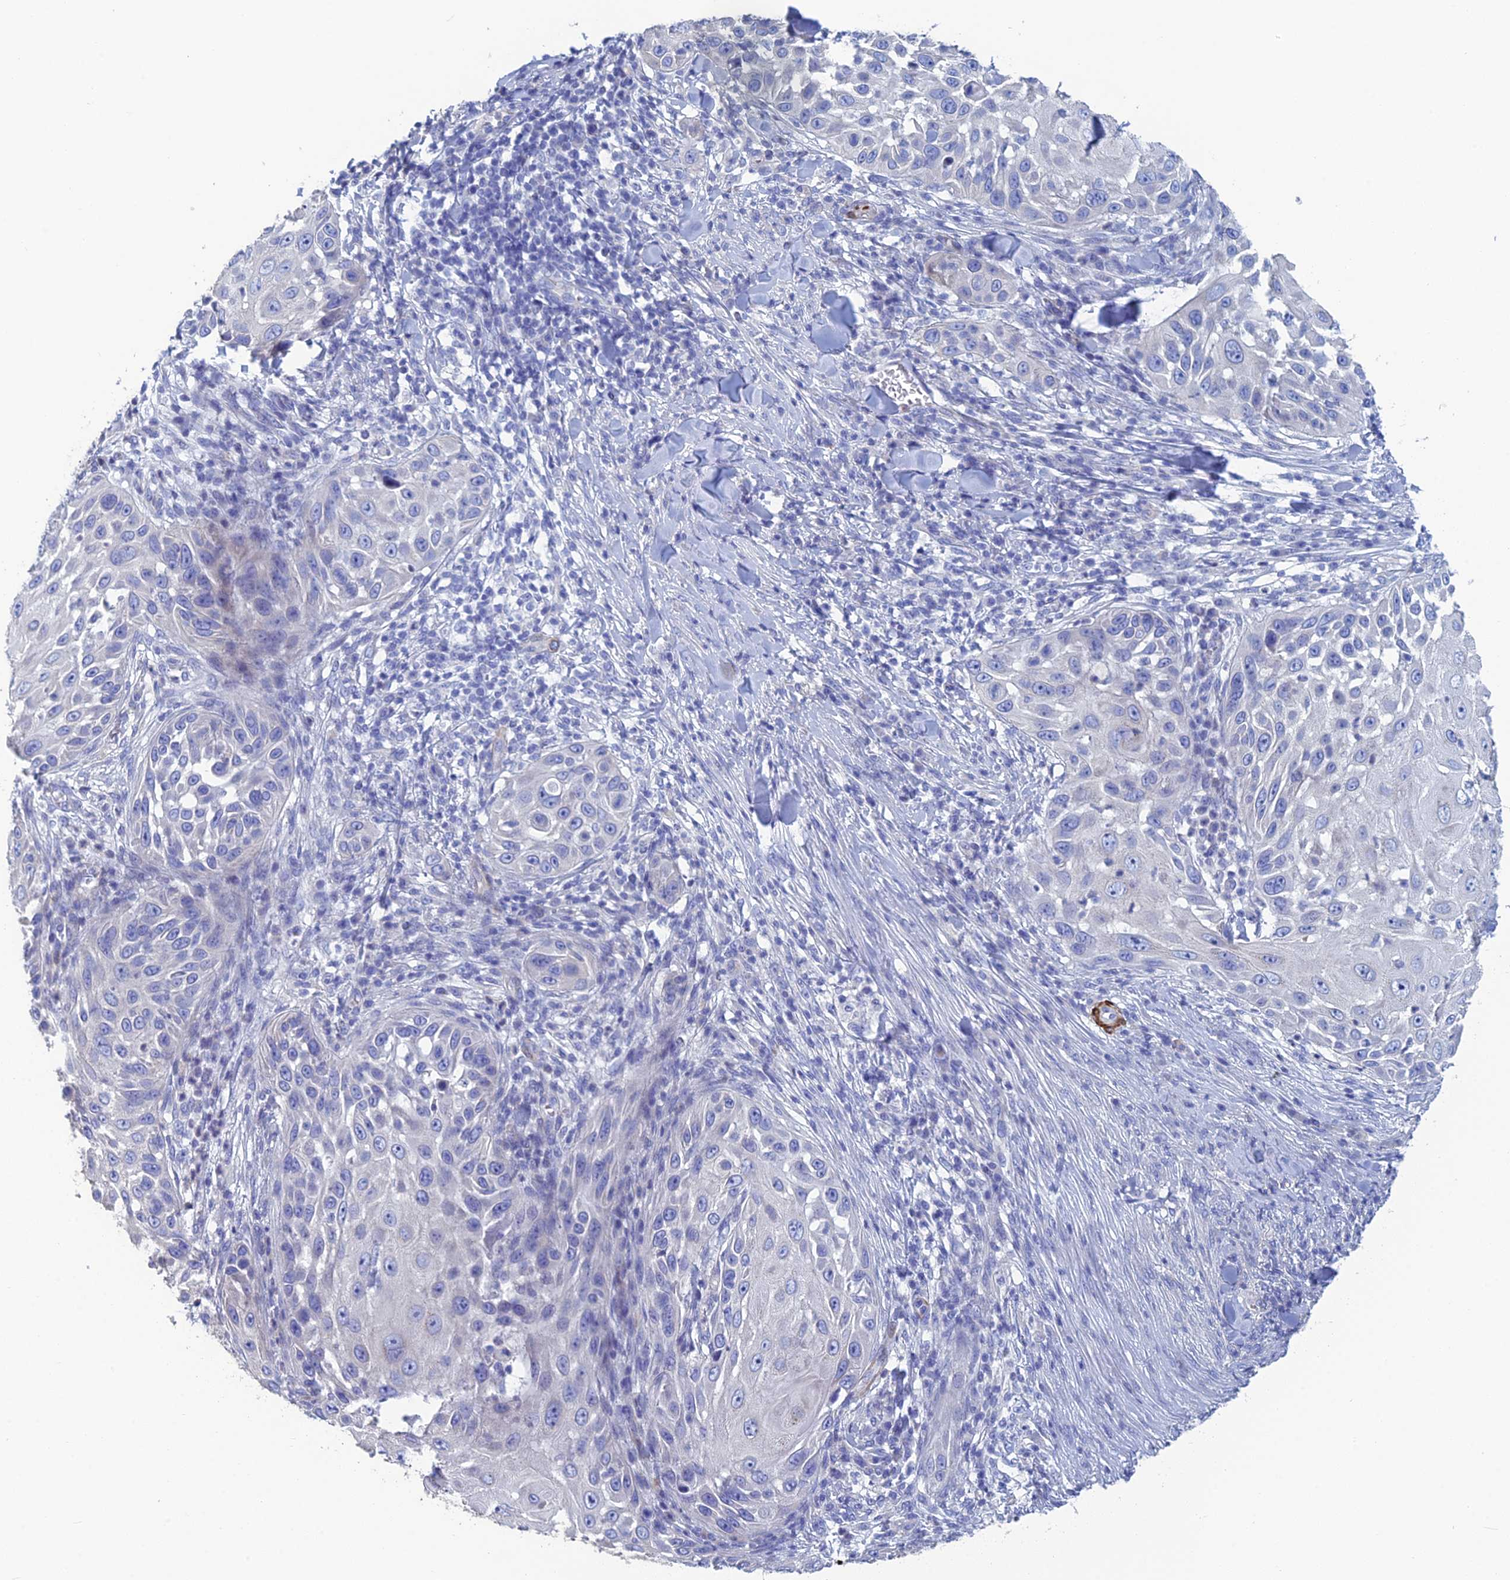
{"staining": {"intensity": "negative", "quantity": "none", "location": "none"}, "tissue": "skin cancer", "cell_type": "Tumor cells", "image_type": "cancer", "snomed": [{"axis": "morphology", "description": "Squamous cell carcinoma, NOS"}, {"axis": "topography", "description": "Skin"}], "caption": "High magnification brightfield microscopy of skin cancer (squamous cell carcinoma) stained with DAB (brown) and counterstained with hematoxylin (blue): tumor cells show no significant expression.", "gene": "PCDHA8", "patient": {"sex": "female", "age": 44}}